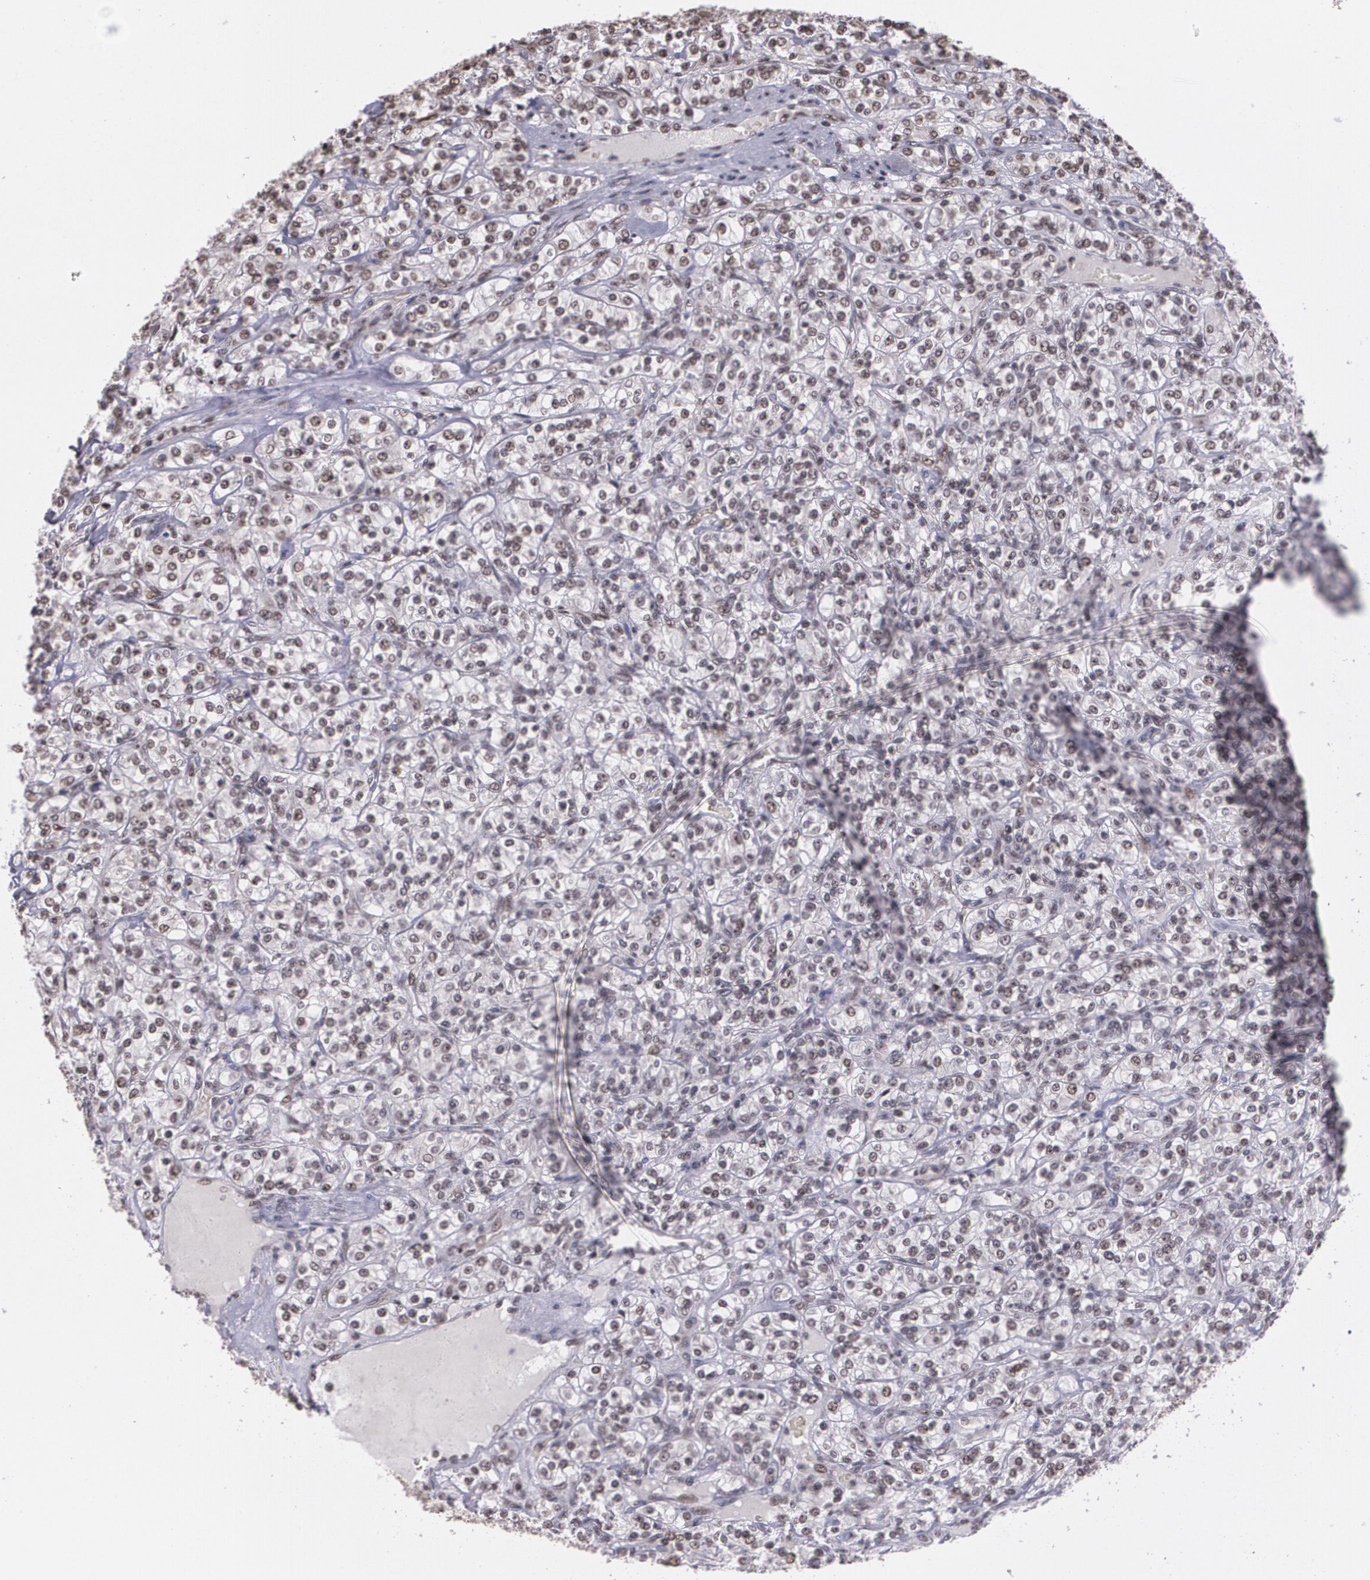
{"staining": {"intensity": "weak", "quantity": "<25%", "location": "nuclear"}, "tissue": "renal cancer", "cell_type": "Tumor cells", "image_type": "cancer", "snomed": [{"axis": "morphology", "description": "Adenocarcinoma, NOS"}, {"axis": "topography", "description": "Kidney"}], "caption": "The IHC photomicrograph has no significant positivity in tumor cells of renal cancer (adenocarcinoma) tissue.", "gene": "C6orf15", "patient": {"sex": "male", "age": 77}}